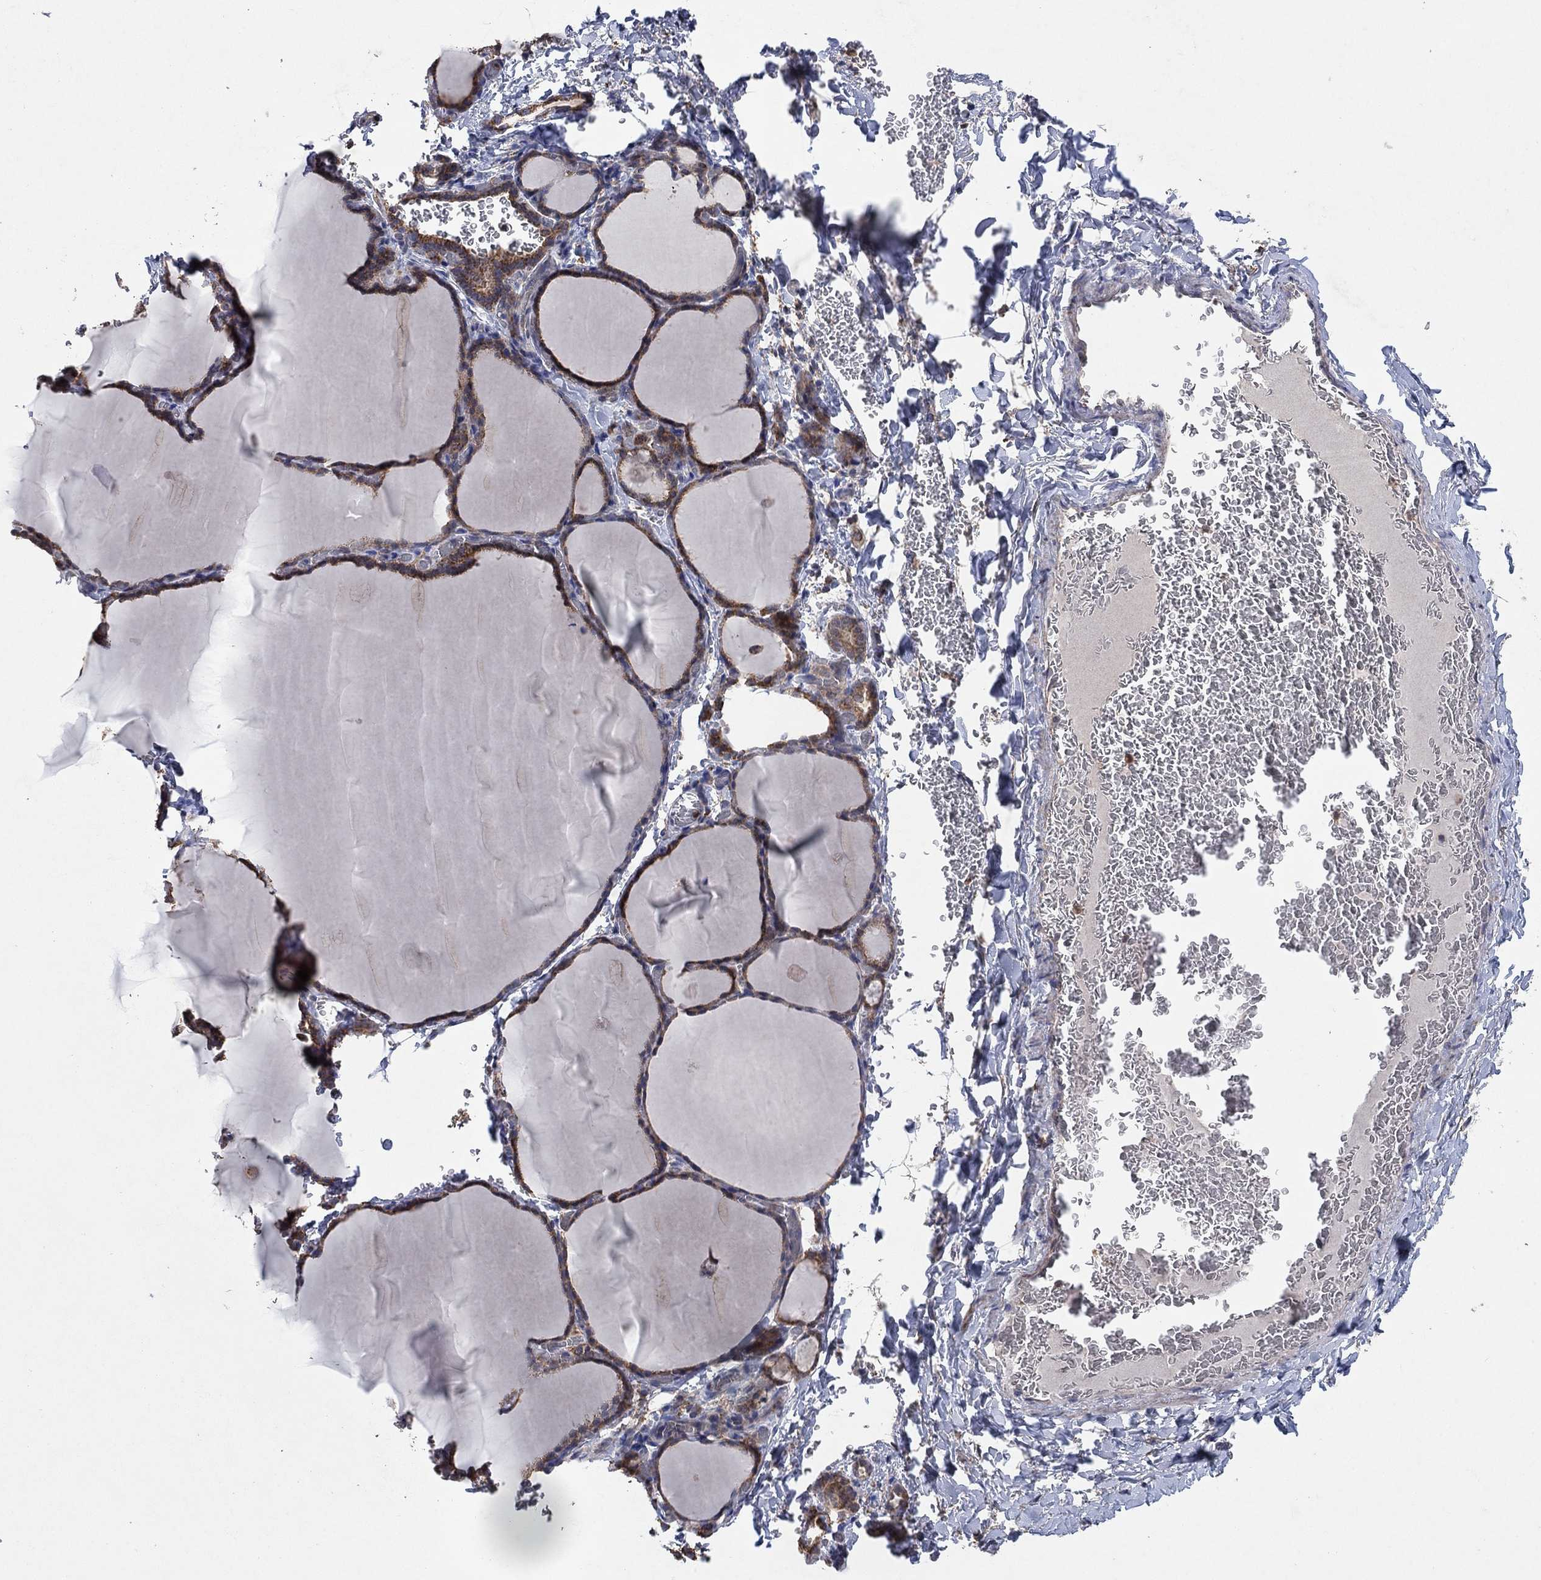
{"staining": {"intensity": "moderate", "quantity": ">75%", "location": "cytoplasmic/membranous"}, "tissue": "thyroid gland", "cell_type": "Glandular cells", "image_type": "normal", "snomed": [{"axis": "morphology", "description": "Normal tissue, NOS"}, {"axis": "morphology", "description": "Hyperplasia, NOS"}, {"axis": "topography", "description": "Thyroid gland"}], "caption": "Moderate cytoplasmic/membranous protein staining is appreciated in about >75% of glandular cells in thyroid gland. The staining was performed using DAB to visualize the protein expression in brown, while the nuclei were stained in blue with hematoxylin (Magnification: 20x).", "gene": "DPH1", "patient": {"sex": "female", "age": 27}}